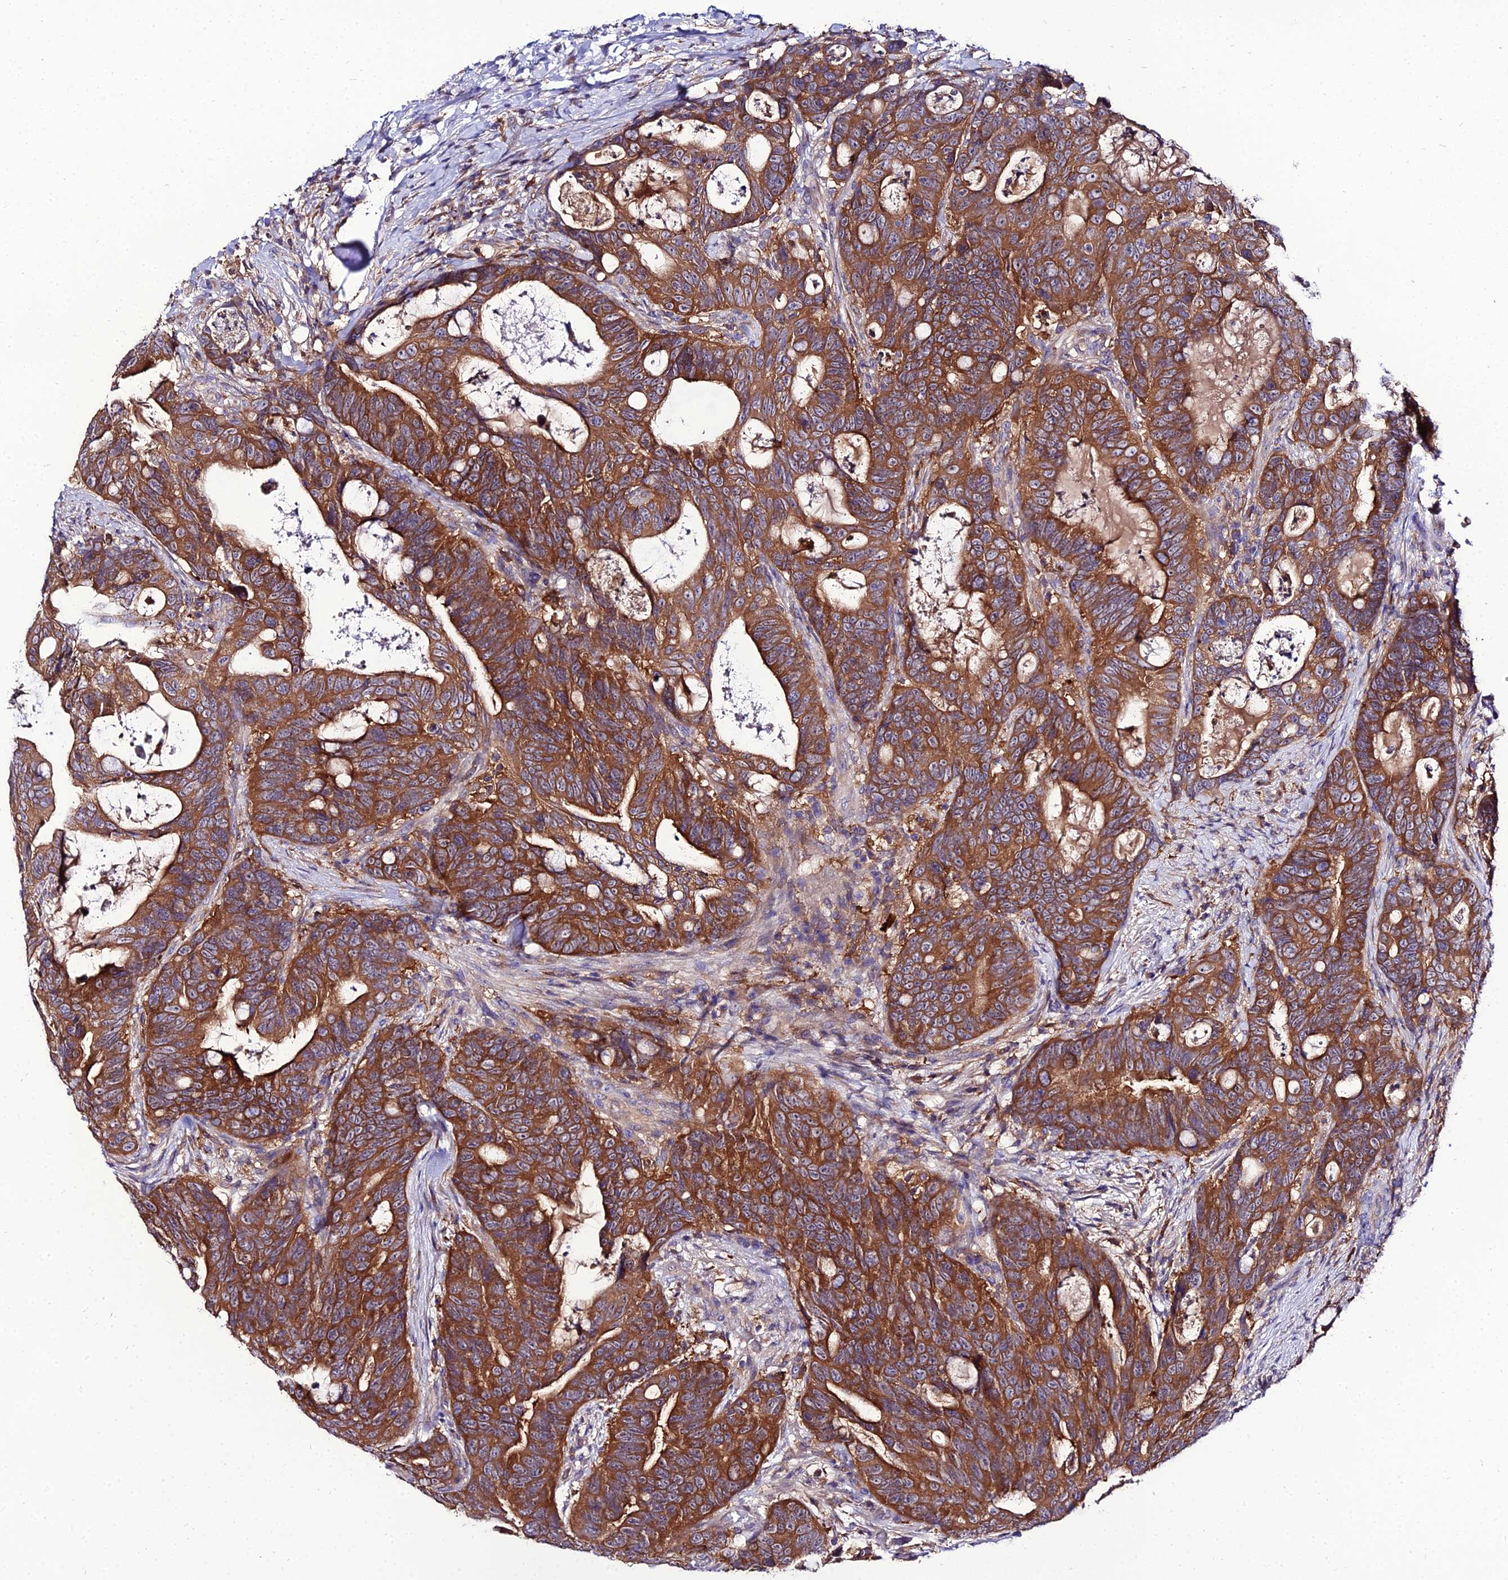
{"staining": {"intensity": "strong", "quantity": ">75%", "location": "cytoplasmic/membranous"}, "tissue": "colorectal cancer", "cell_type": "Tumor cells", "image_type": "cancer", "snomed": [{"axis": "morphology", "description": "Adenocarcinoma, NOS"}, {"axis": "topography", "description": "Colon"}], "caption": "There is high levels of strong cytoplasmic/membranous positivity in tumor cells of colorectal adenocarcinoma, as demonstrated by immunohistochemical staining (brown color).", "gene": "C2orf69", "patient": {"sex": "female", "age": 82}}